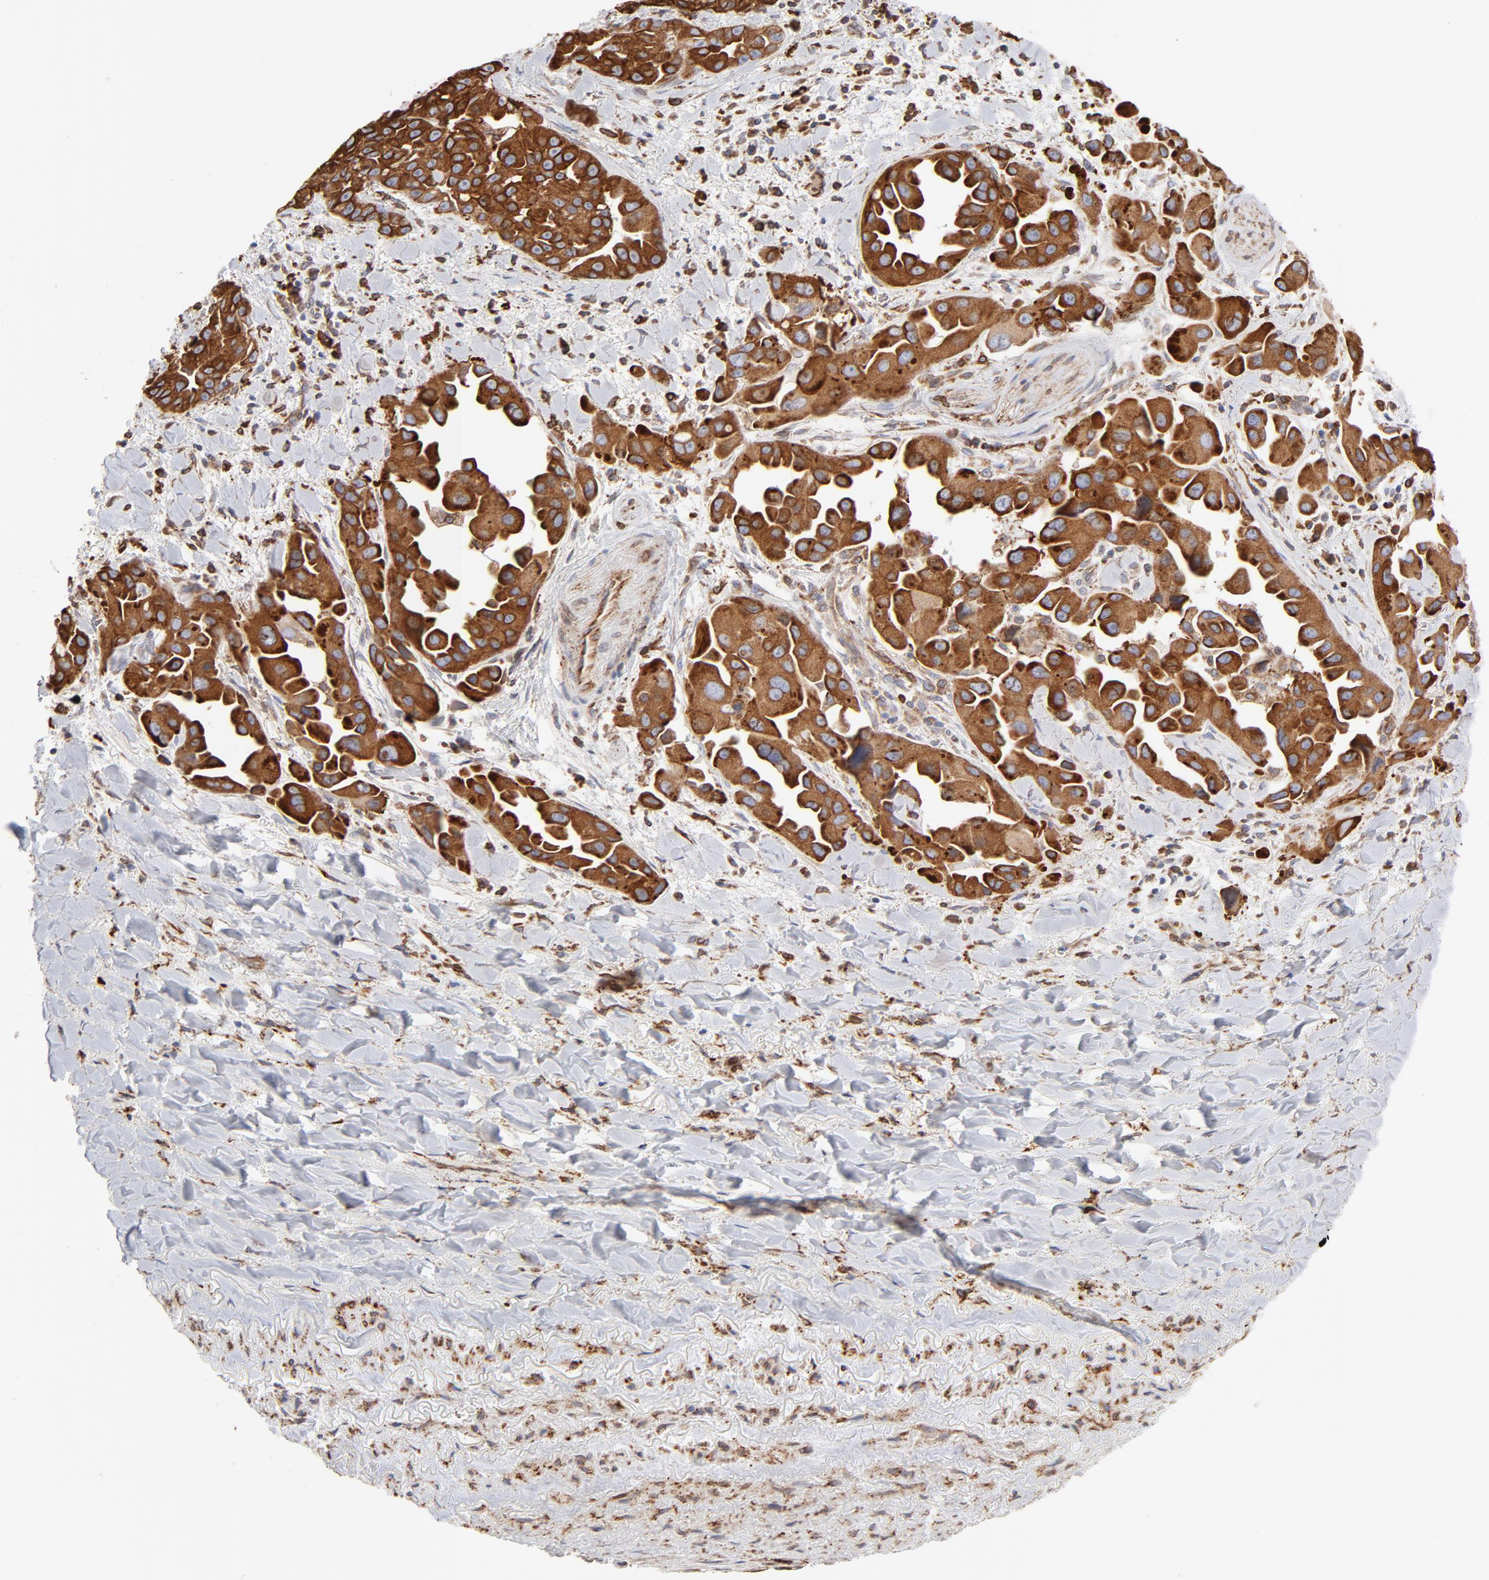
{"staining": {"intensity": "strong", "quantity": ">75%", "location": "cytoplasmic/membranous"}, "tissue": "lung cancer", "cell_type": "Tumor cells", "image_type": "cancer", "snomed": [{"axis": "morphology", "description": "Normal tissue, NOS"}, {"axis": "morphology", "description": "Adenocarcinoma, NOS"}, {"axis": "topography", "description": "Bronchus"}], "caption": "High-power microscopy captured an immunohistochemistry image of adenocarcinoma (lung), revealing strong cytoplasmic/membranous staining in about >75% of tumor cells. The staining is performed using DAB brown chromogen to label protein expression. The nuclei are counter-stained blue using hematoxylin.", "gene": "CANX", "patient": {"sex": "male", "age": 68}}